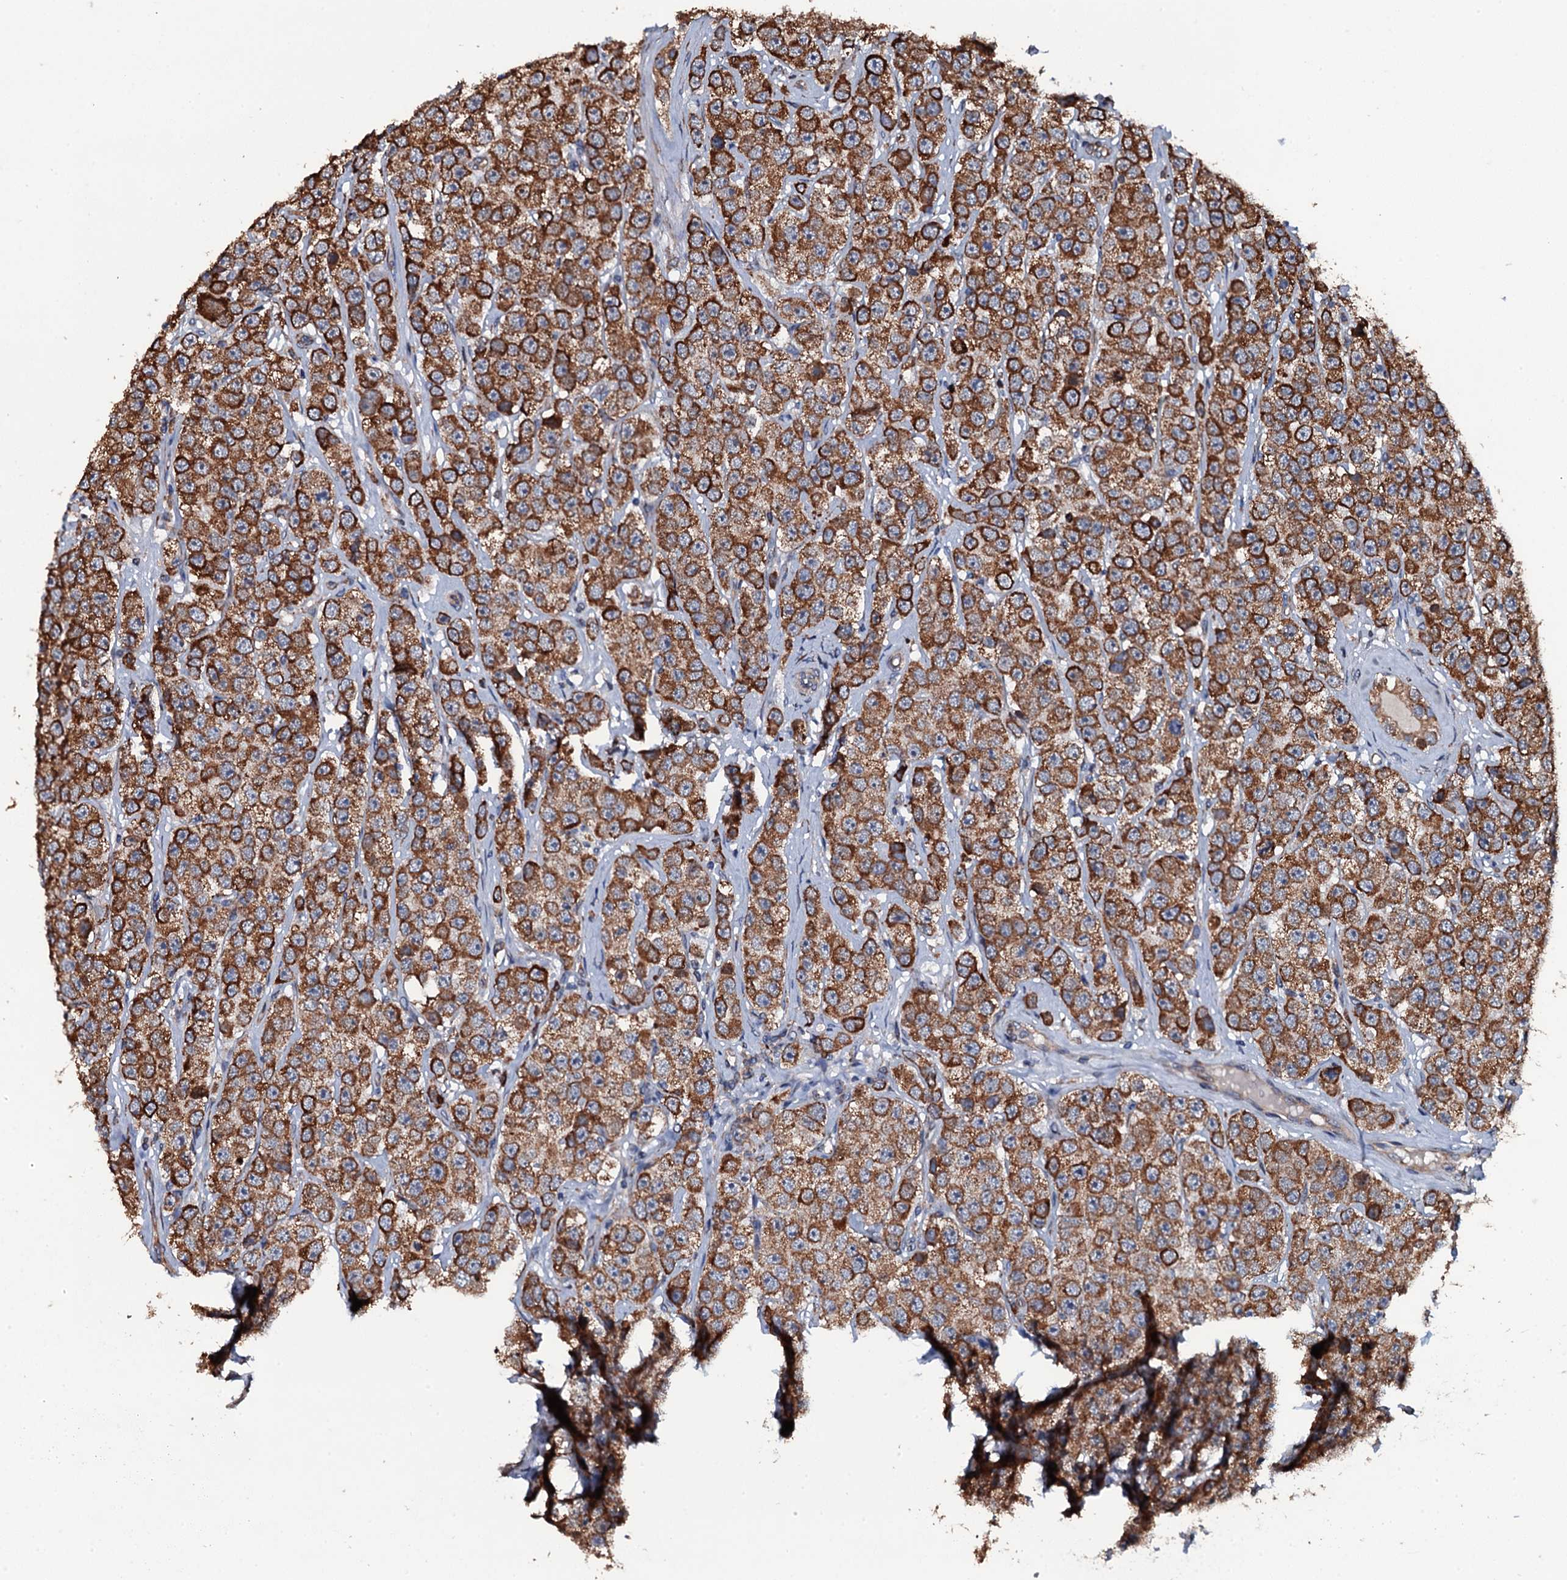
{"staining": {"intensity": "strong", "quantity": ">75%", "location": "cytoplasmic/membranous"}, "tissue": "testis cancer", "cell_type": "Tumor cells", "image_type": "cancer", "snomed": [{"axis": "morphology", "description": "Seminoma, NOS"}, {"axis": "topography", "description": "Testis"}], "caption": "IHC (DAB (3,3'-diaminobenzidine)) staining of testis seminoma shows strong cytoplasmic/membranous protein expression in approximately >75% of tumor cells.", "gene": "RAB12", "patient": {"sex": "male", "age": 28}}